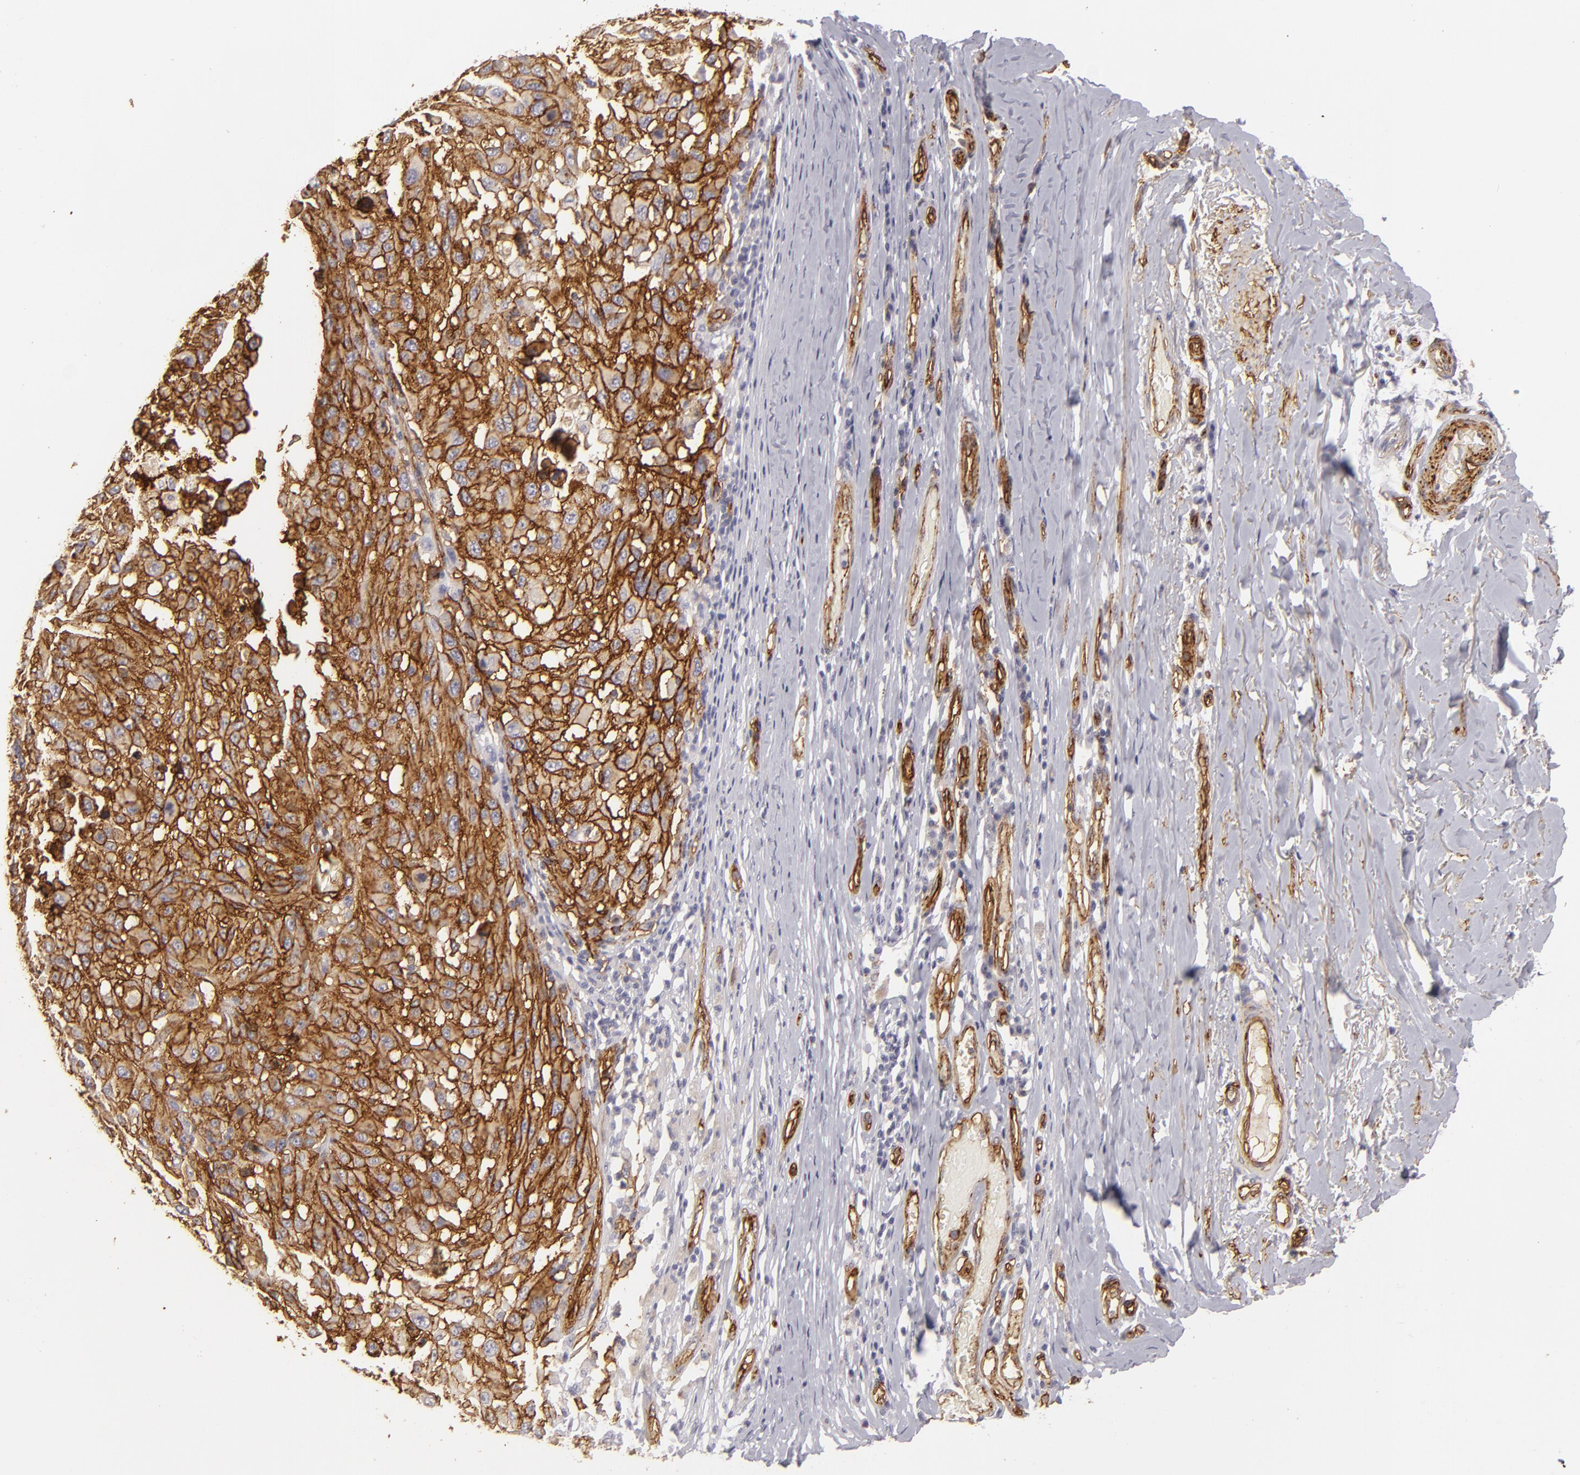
{"staining": {"intensity": "strong", "quantity": ">75%", "location": "cytoplasmic/membranous"}, "tissue": "melanoma", "cell_type": "Tumor cells", "image_type": "cancer", "snomed": [{"axis": "morphology", "description": "Malignant melanoma, NOS"}, {"axis": "topography", "description": "Skin"}], "caption": "This image displays immunohistochemistry (IHC) staining of melanoma, with high strong cytoplasmic/membranous positivity in about >75% of tumor cells.", "gene": "MCAM", "patient": {"sex": "female", "age": 77}}